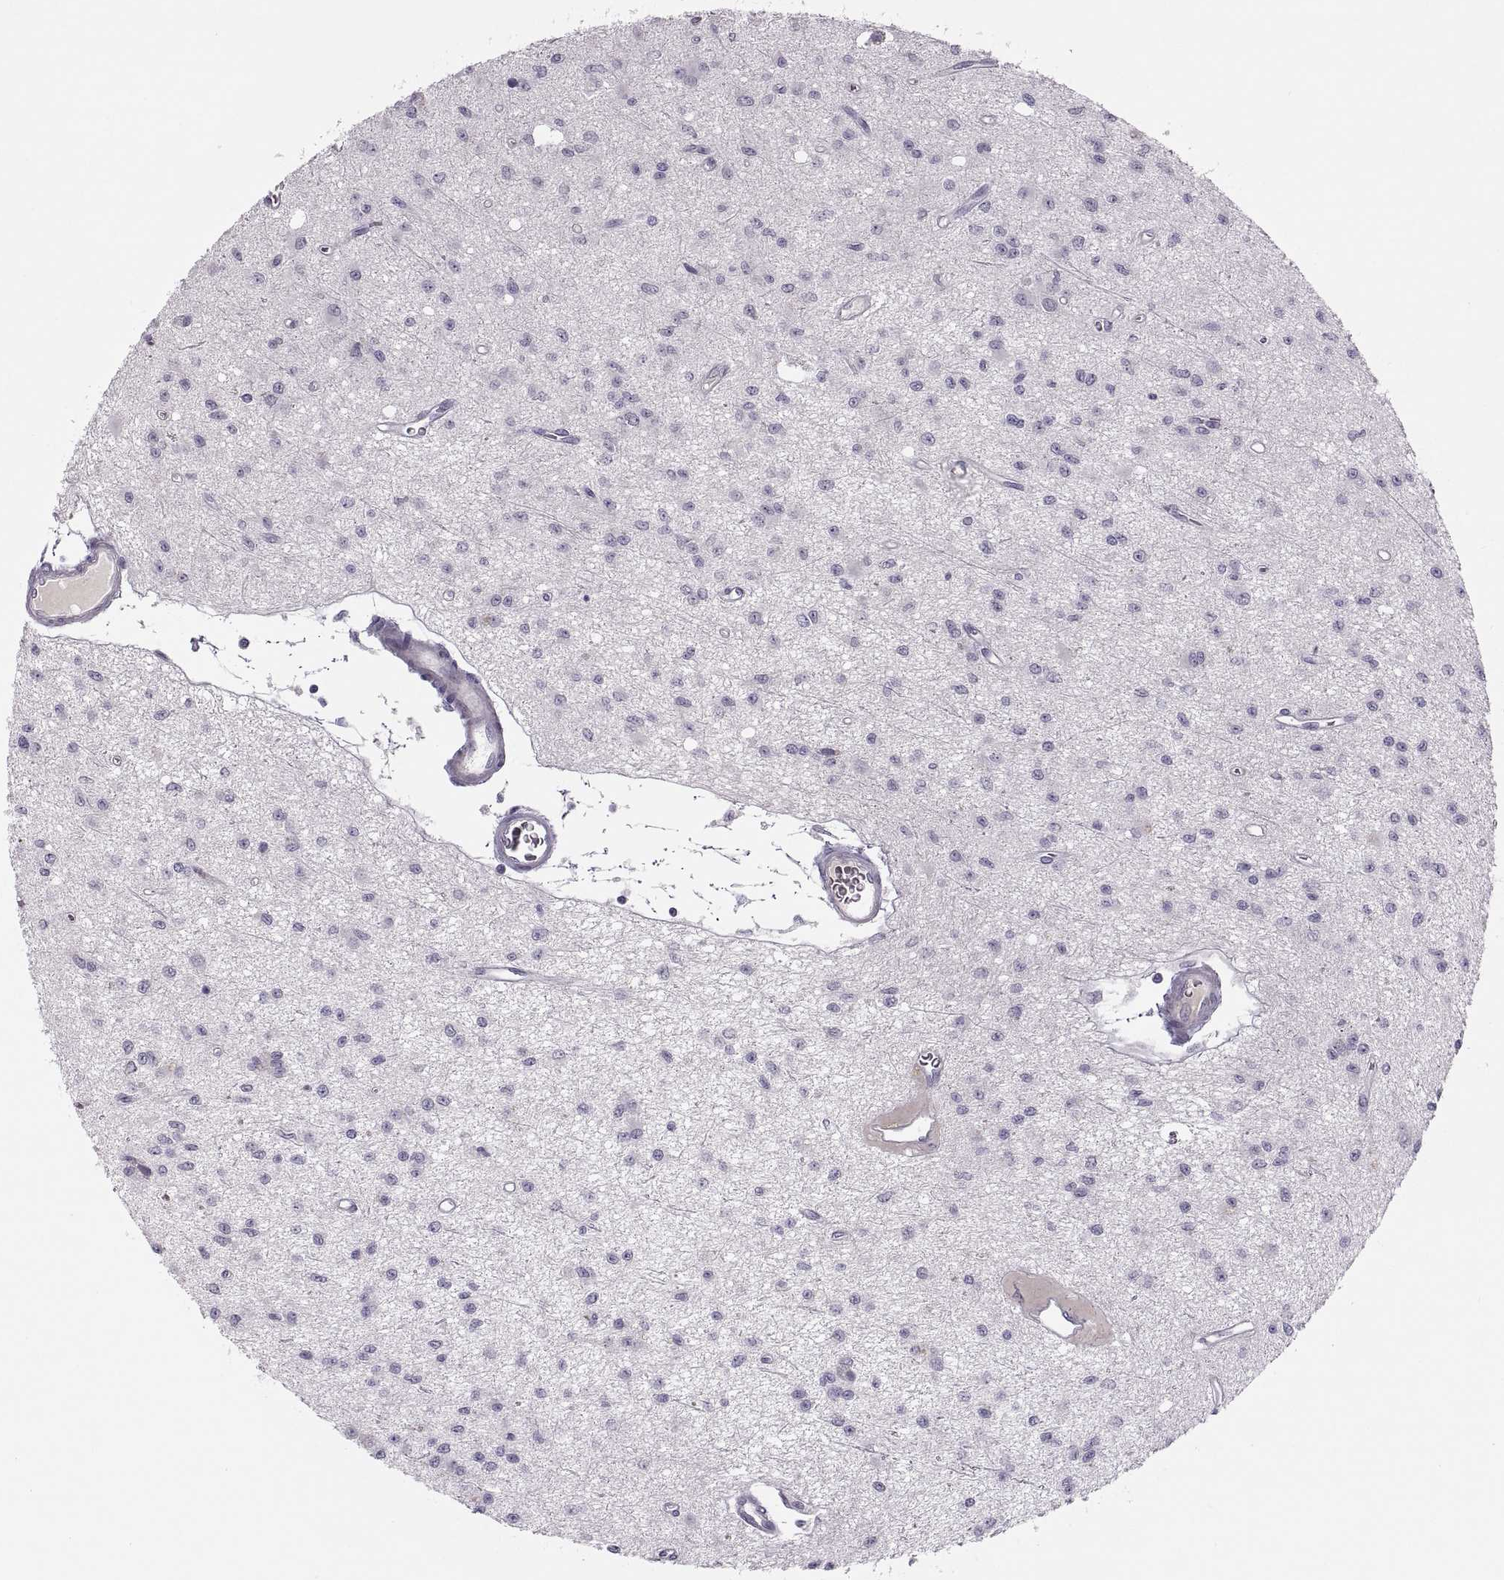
{"staining": {"intensity": "negative", "quantity": "none", "location": "none"}, "tissue": "glioma", "cell_type": "Tumor cells", "image_type": "cancer", "snomed": [{"axis": "morphology", "description": "Glioma, malignant, Low grade"}, {"axis": "topography", "description": "Brain"}], "caption": "Immunohistochemistry histopathology image of malignant glioma (low-grade) stained for a protein (brown), which exhibits no positivity in tumor cells. Nuclei are stained in blue.", "gene": "CHCT1", "patient": {"sex": "female", "age": 45}}